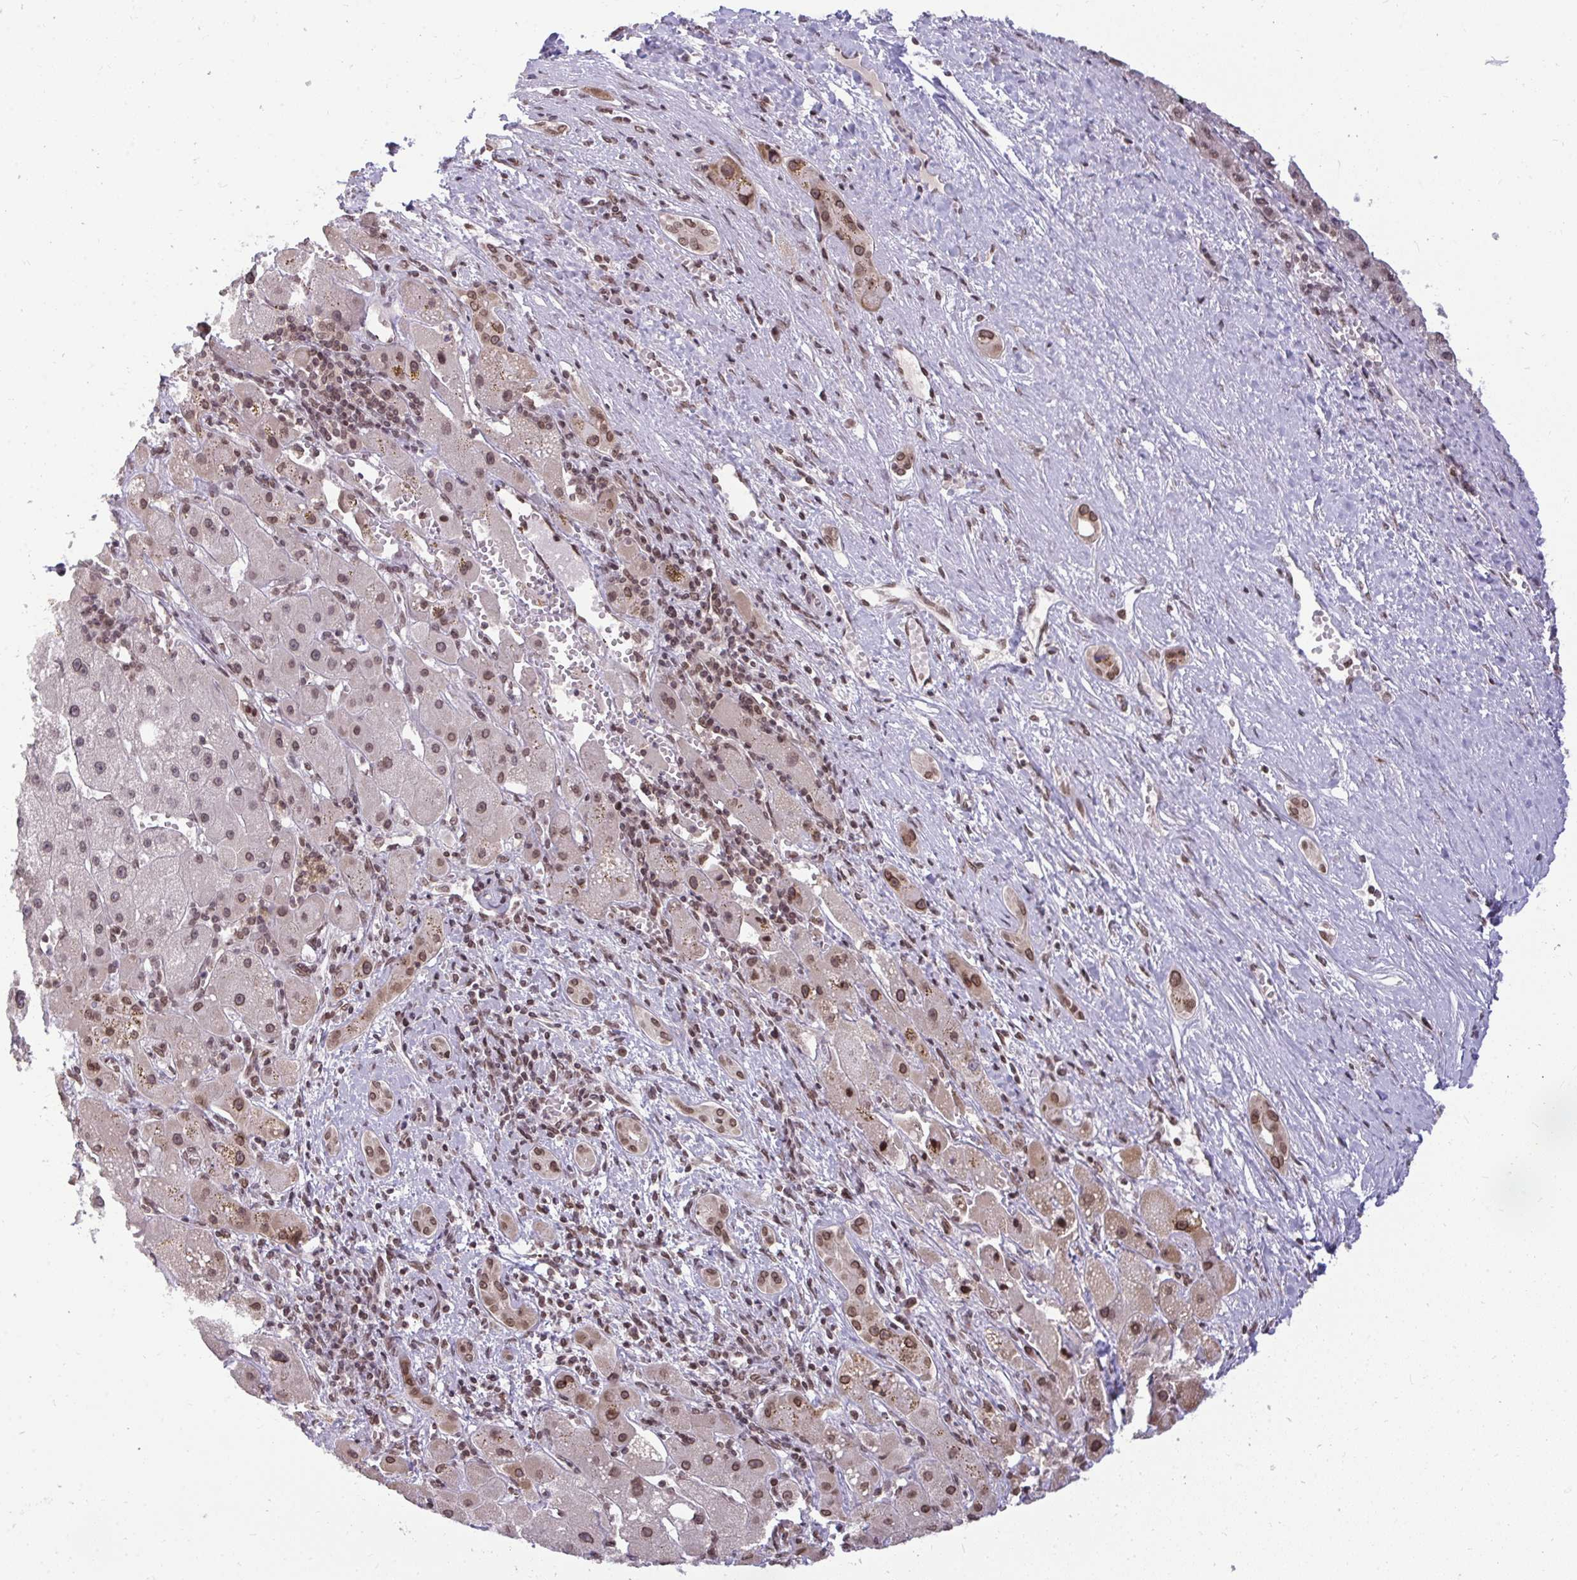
{"staining": {"intensity": "moderate", "quantity": ">75%", "location": "nuclear"}, "tissue": "liver cancer", "cell_type": "Tumor cells", "image_type": "cancer", "snomed": [{"axis": "morphology", "description": "Carcinoma, Hepatocellular, NOS"}, {"axis": "topography", "description": "Liver"}], "caption": "IHC staining of hepatocellular carcinoma (liver), which reveals medium levels of moderate nuclear expression in approximately >75% of tumor cells indicating moderate nuclear protein positivity. The staining was performed using DAB (brown) for protein detection and nuclei were counterstained in hematoxylin (blue).", "gene": "JPT1", "patient": {"sex": "female", "age": 82}}